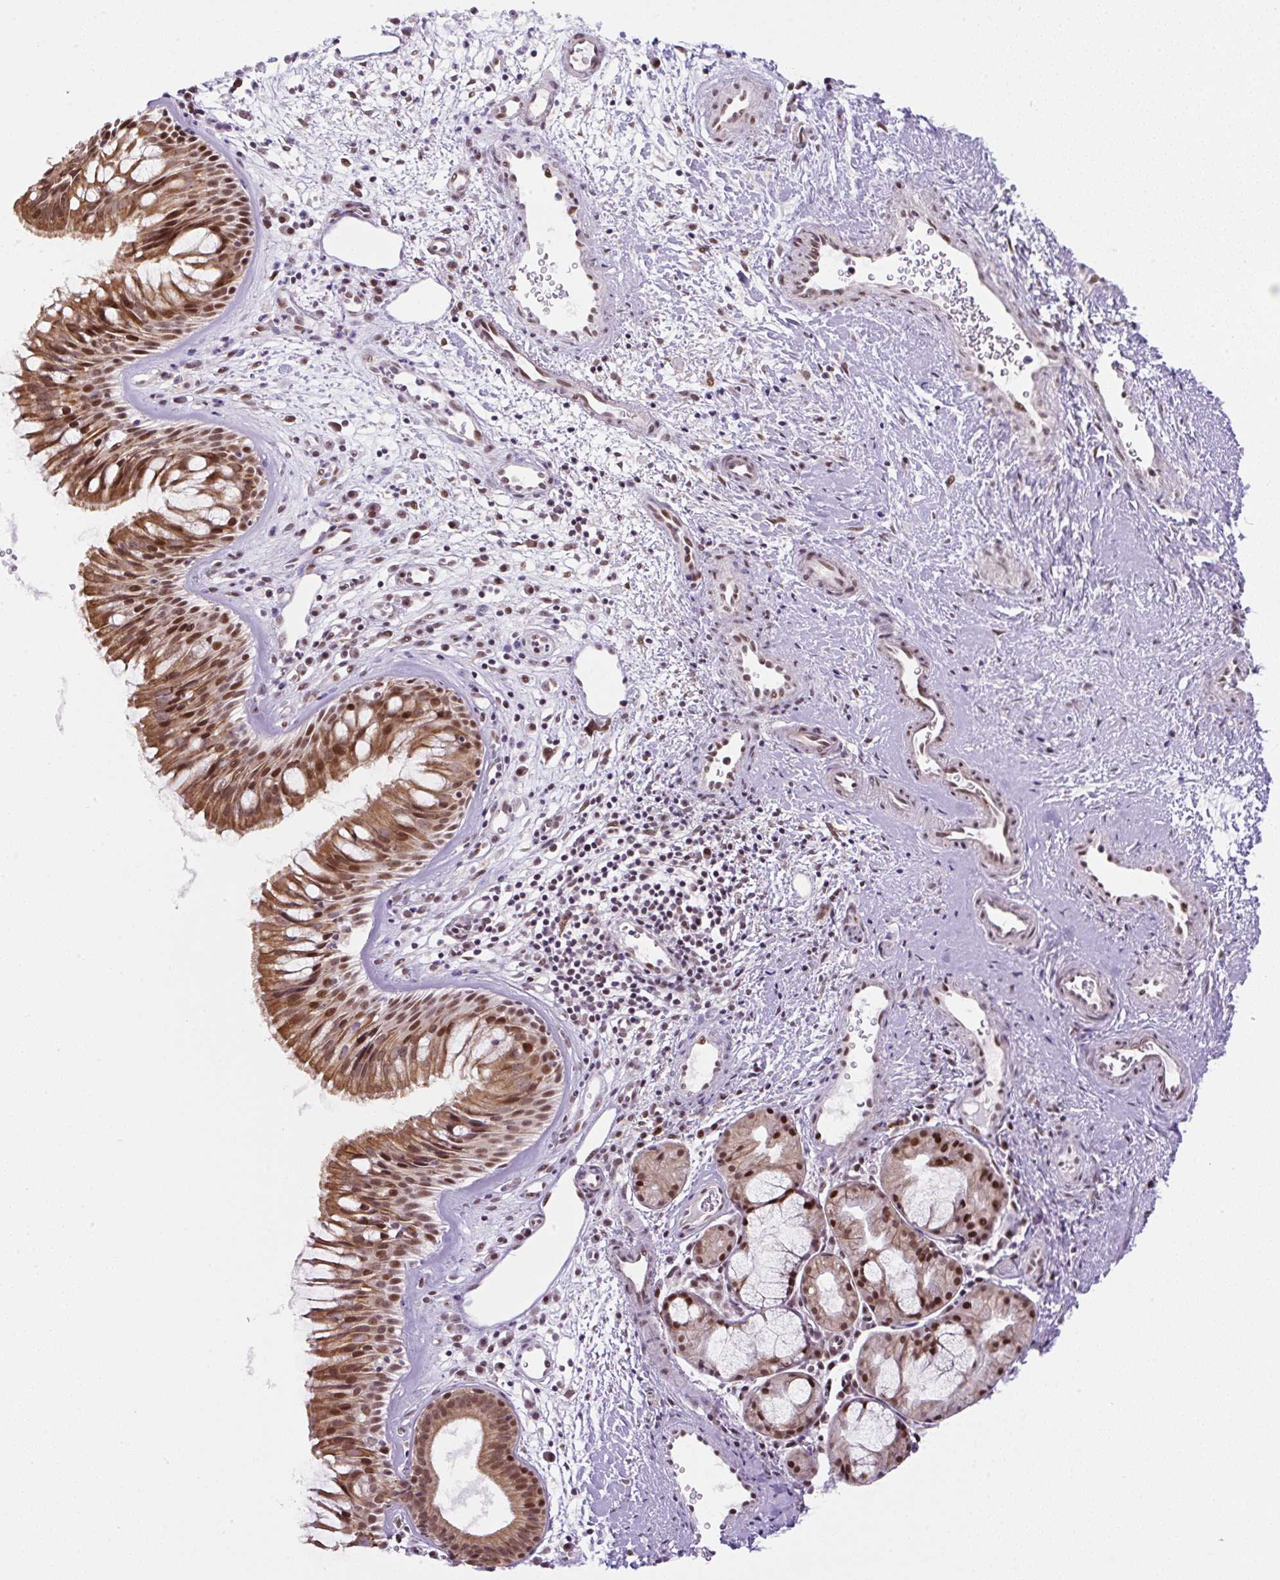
{"staining": {"intensity": "strong", "quantity": ">75%", "location": "cytoplasmic/membranous,nuclear"}, "tissue": "nasopharynx", "cell_type": "Respiratory epithelial cells", "image_type": "normal", "snomed": [{"axis": "morphology", "description": "Normal tissue, NOS"}, {"axis": "topography", "description": "Nasopharynx"}], "caption": "High-power microscopy captured an immunohistochemistry histopathology image of unremarkable nasopharynx, revealing strong cytoplasmic/membranous,nuclear staining in about >75% of respiratory epithelial cells. (Brightfield microscopy of DAB IHC at high magnification).", "gene": "TAF1A", "patient": {"sex": "male", "age": 65}}